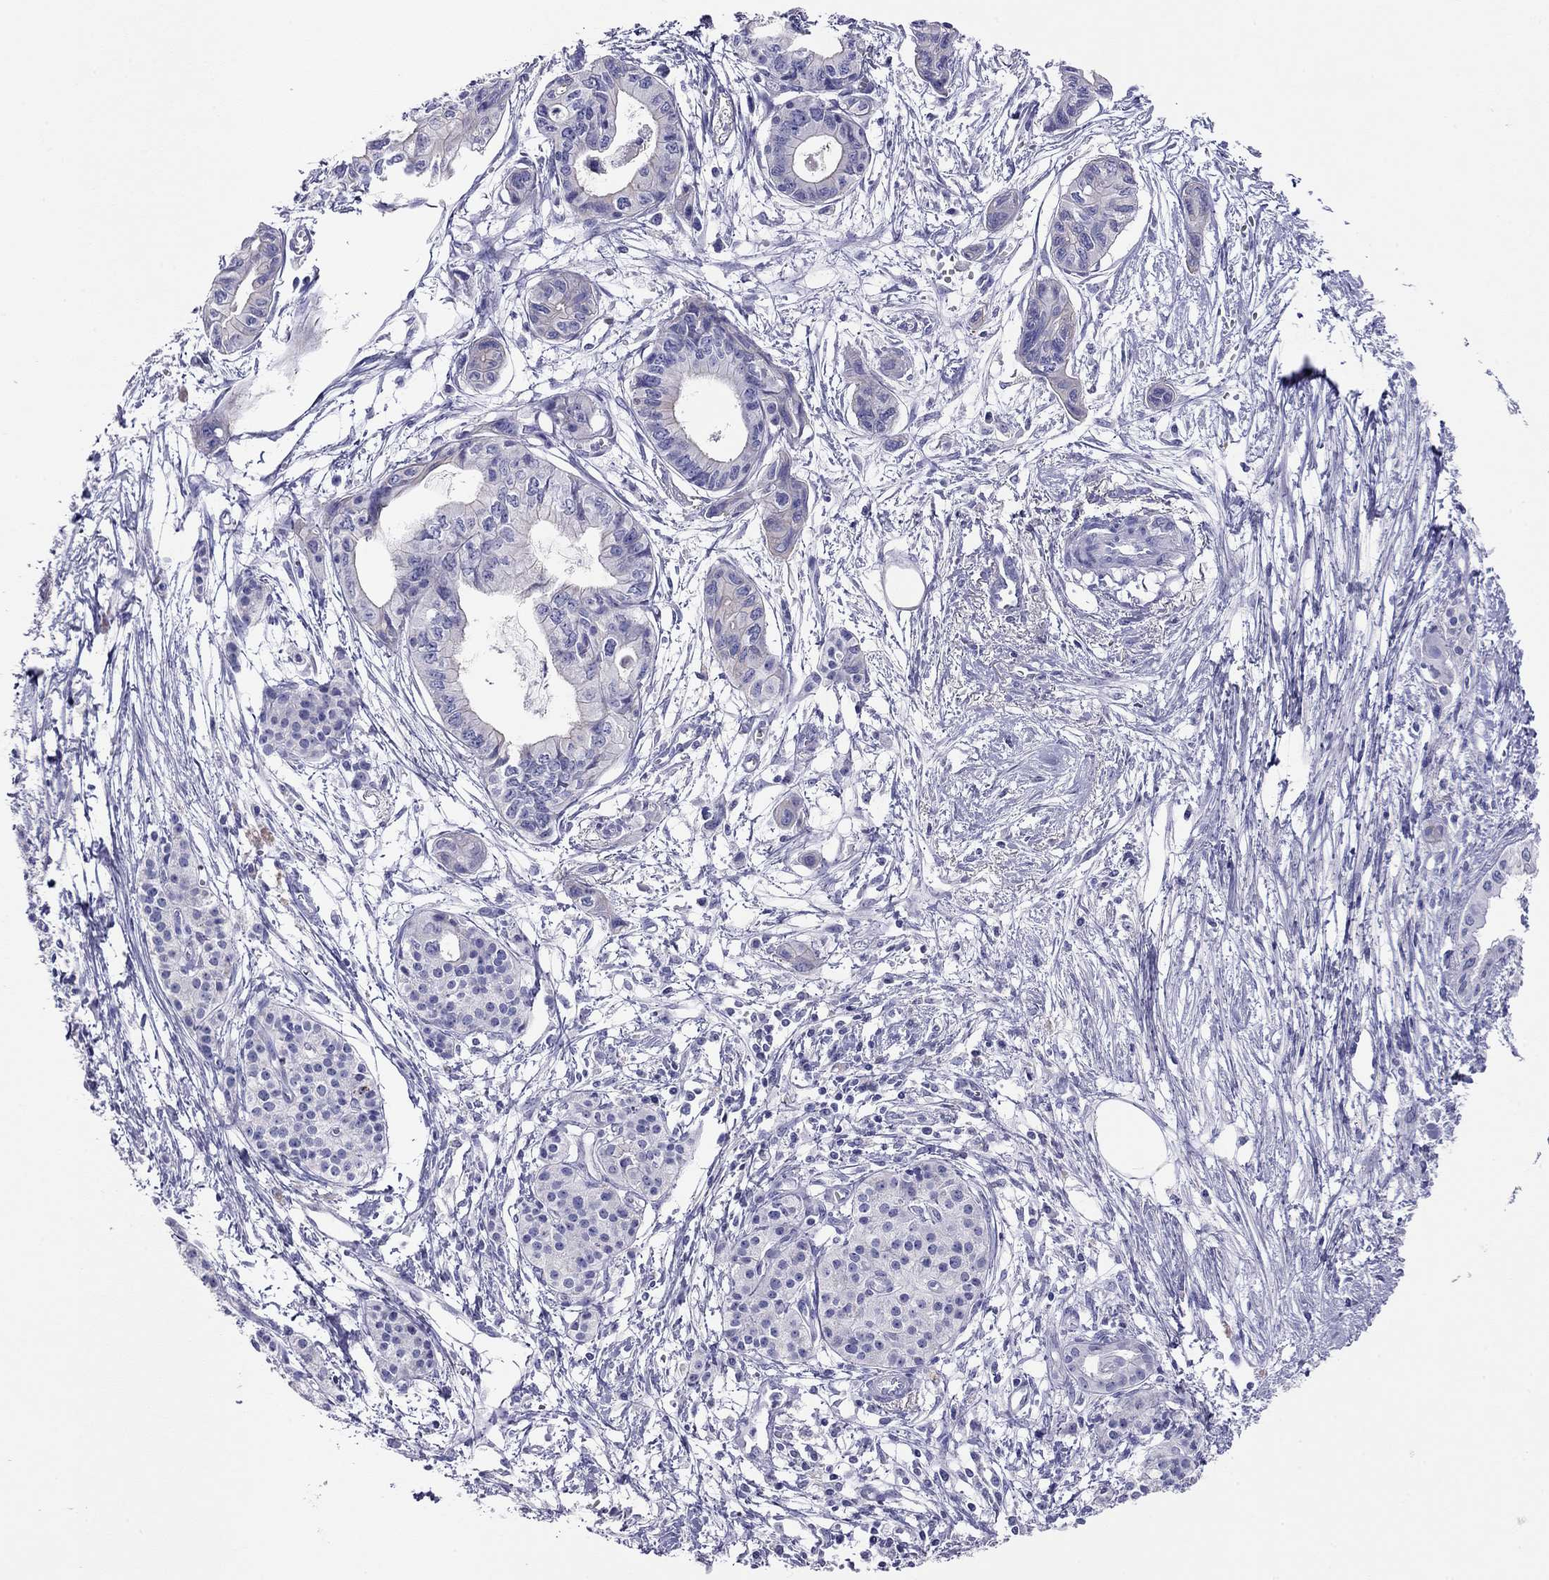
{"staining": {"intensity": "negative", "quantity": "none", "location": "none"}, "tissue": "pancreatic cancer", "cell_type": "Tumor cells", "image_type": "cancer", "snomed": [{"axis": "morphology", "description": "Adenocarcinoma, NOS"}, {"axis": "topography", "description": "Pancreas"}], "caption": "Tumor cells are negative for brown protein staining in pancreatic adenocarcinoma. (Immunohistochemistry (ihc), brightfield microscopy, high magnification).", "gene": "CAPNS2", "patient": {"sex": "female", "age": 76}}